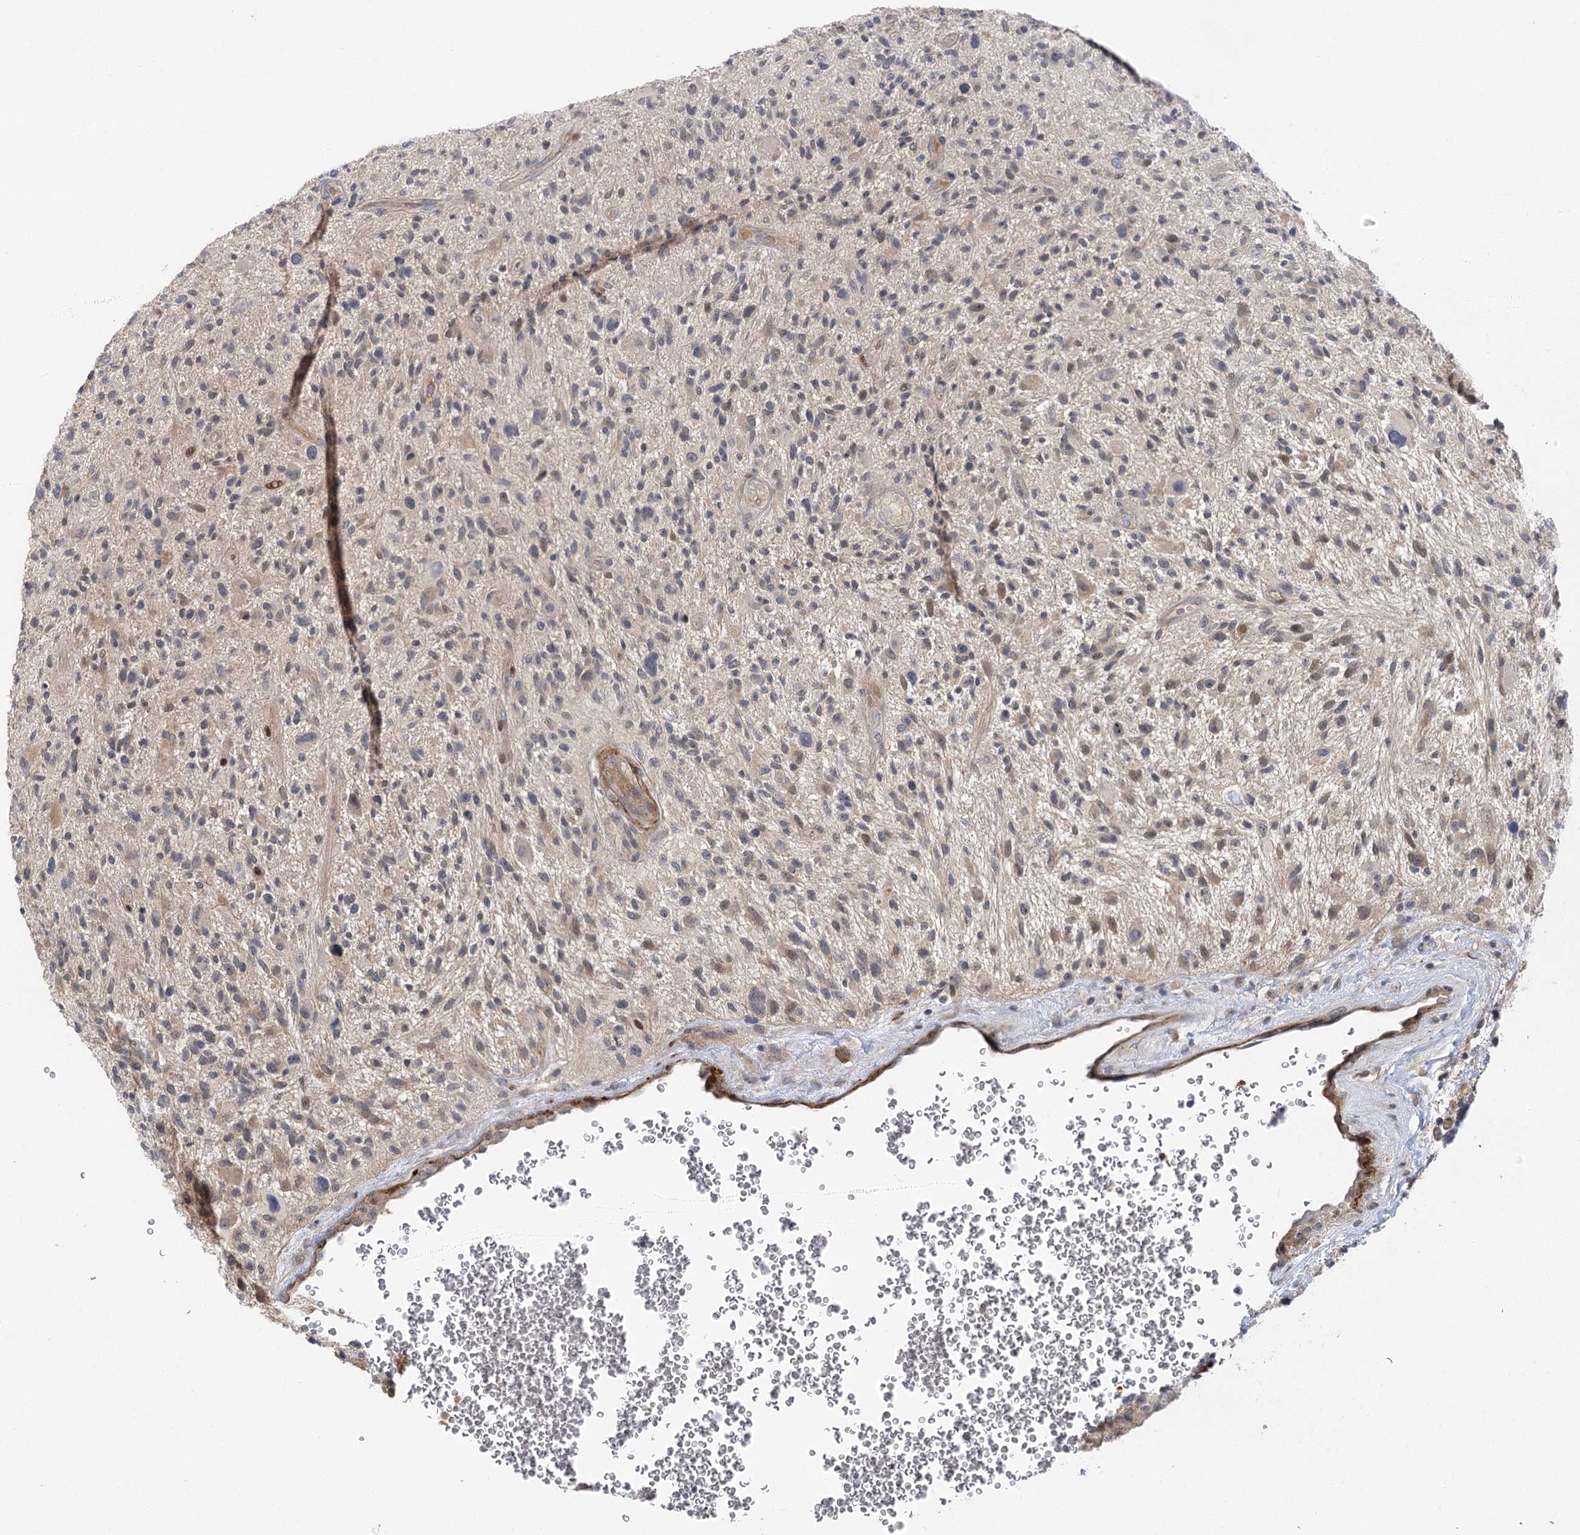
{"staining": {"intensity": "weak", "quantity": "<25%", "location": "nuclear"}, "tissue": "glioma", "cell_type": "Tumor cells", "image_type": "cancer", "snomed": [{"axis": "morphology", "description": "Glioma, malignant, High grade"}, {"axis": "topography", "description": "Brain"}], "caption": "Glioma was stained to show a protein in brown. There is no significant staining in tumor cells.", "gene": "IL11RA", "patient": {"sex": "male", "age": 47}}